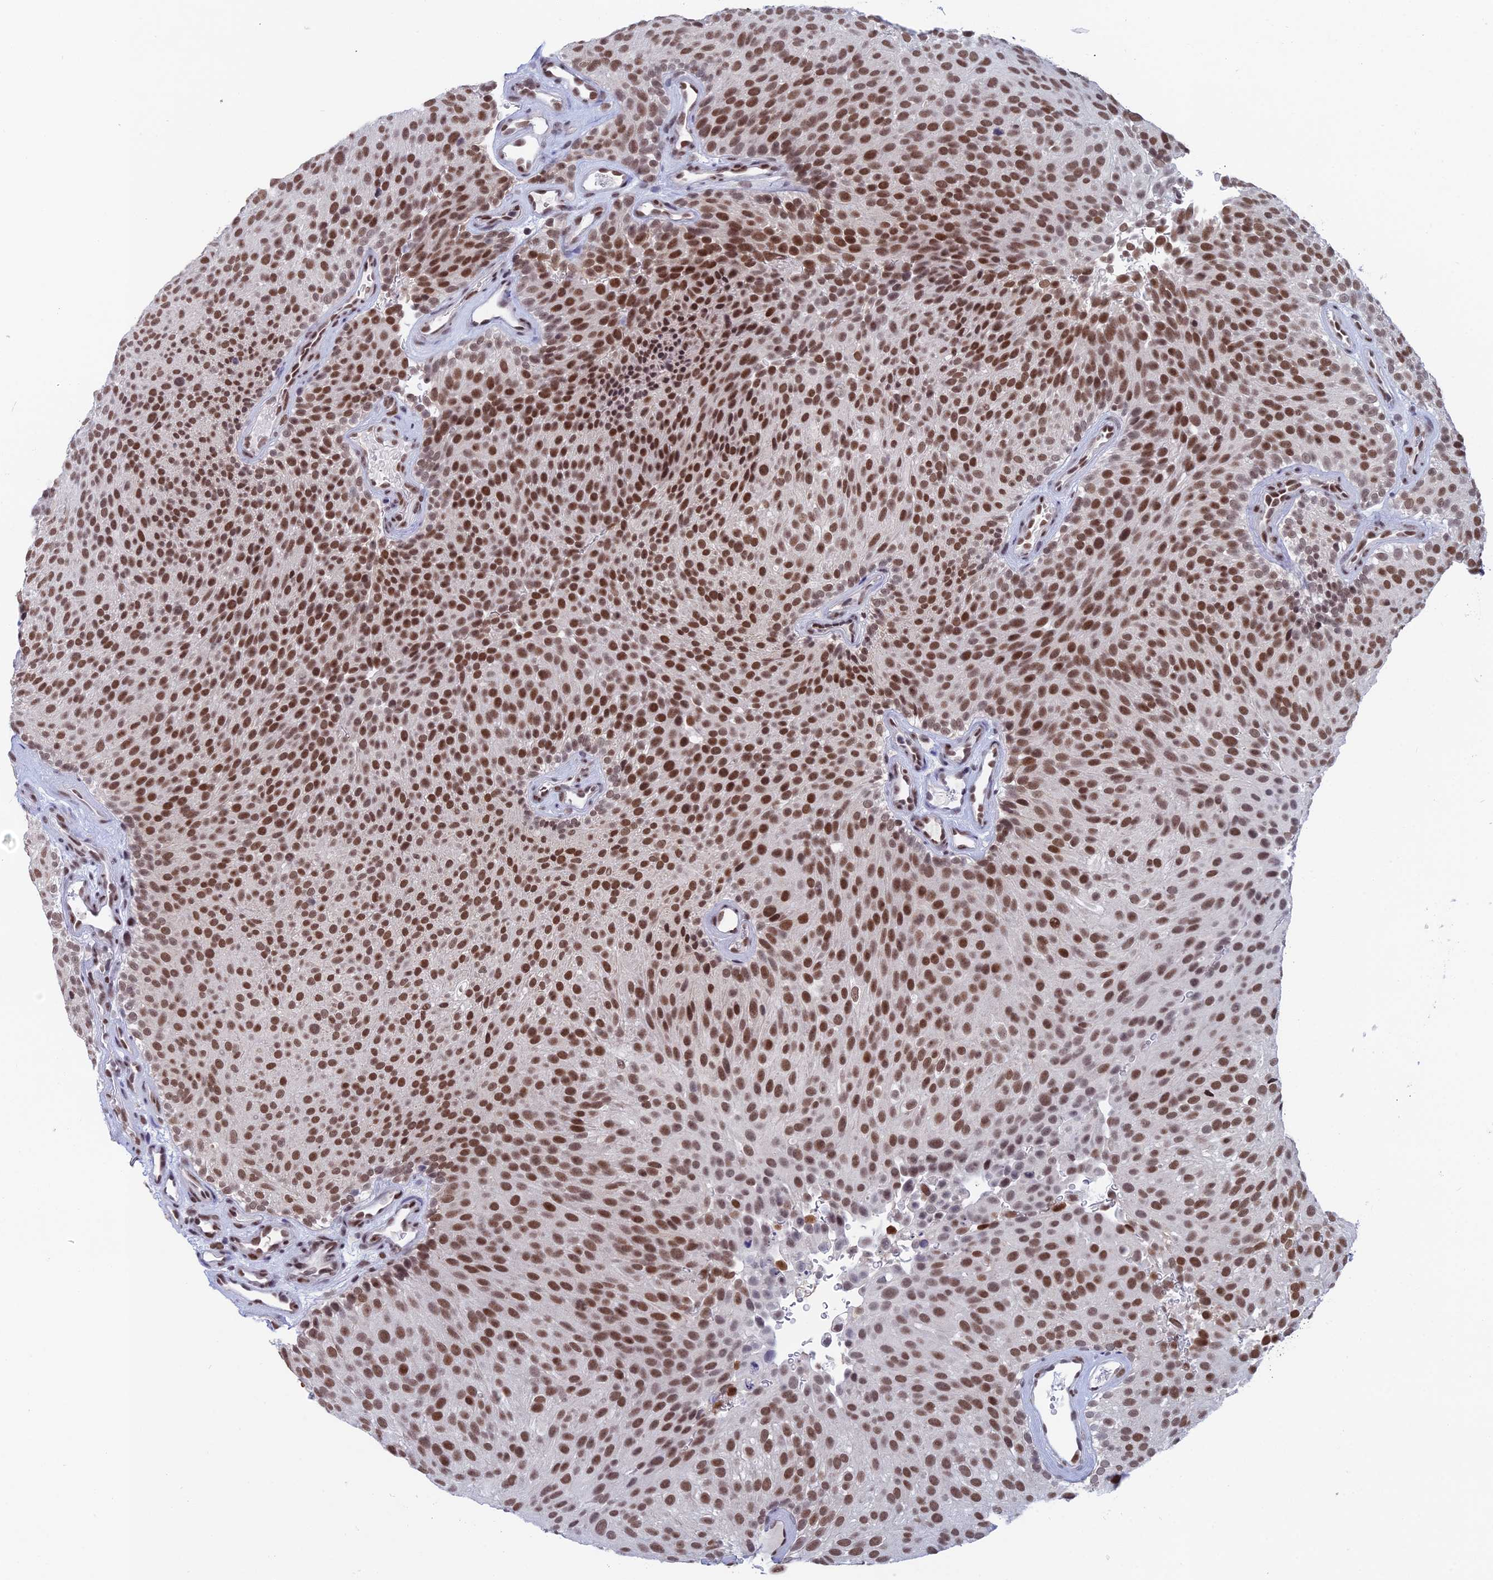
{"staining": {"intensity": "strong", "quantity": ">75%", "location": "nuclear"}, "tissue": "urothelial cancer", "cell_type": "Tumor cells", "image_type": "cancer", "snomed": [{"axis": "morphology", "description": "Urothelial carcinoma, Low grade"}, {"axis": "topography", "description": "Urinary bladder"}], "caption": "Protein expression by immunohistochemistry (IHC) shows strong nuclear positivity in approximately >75% of tumor cells in urothelial carcinoma (low-grade). (DAB (3,3'-diaminobenzidine) IHC, brown staining for protein, blue staining for nuclei).", "gene": "NABP2", "patient": {"sex": "male", "age": 78}}